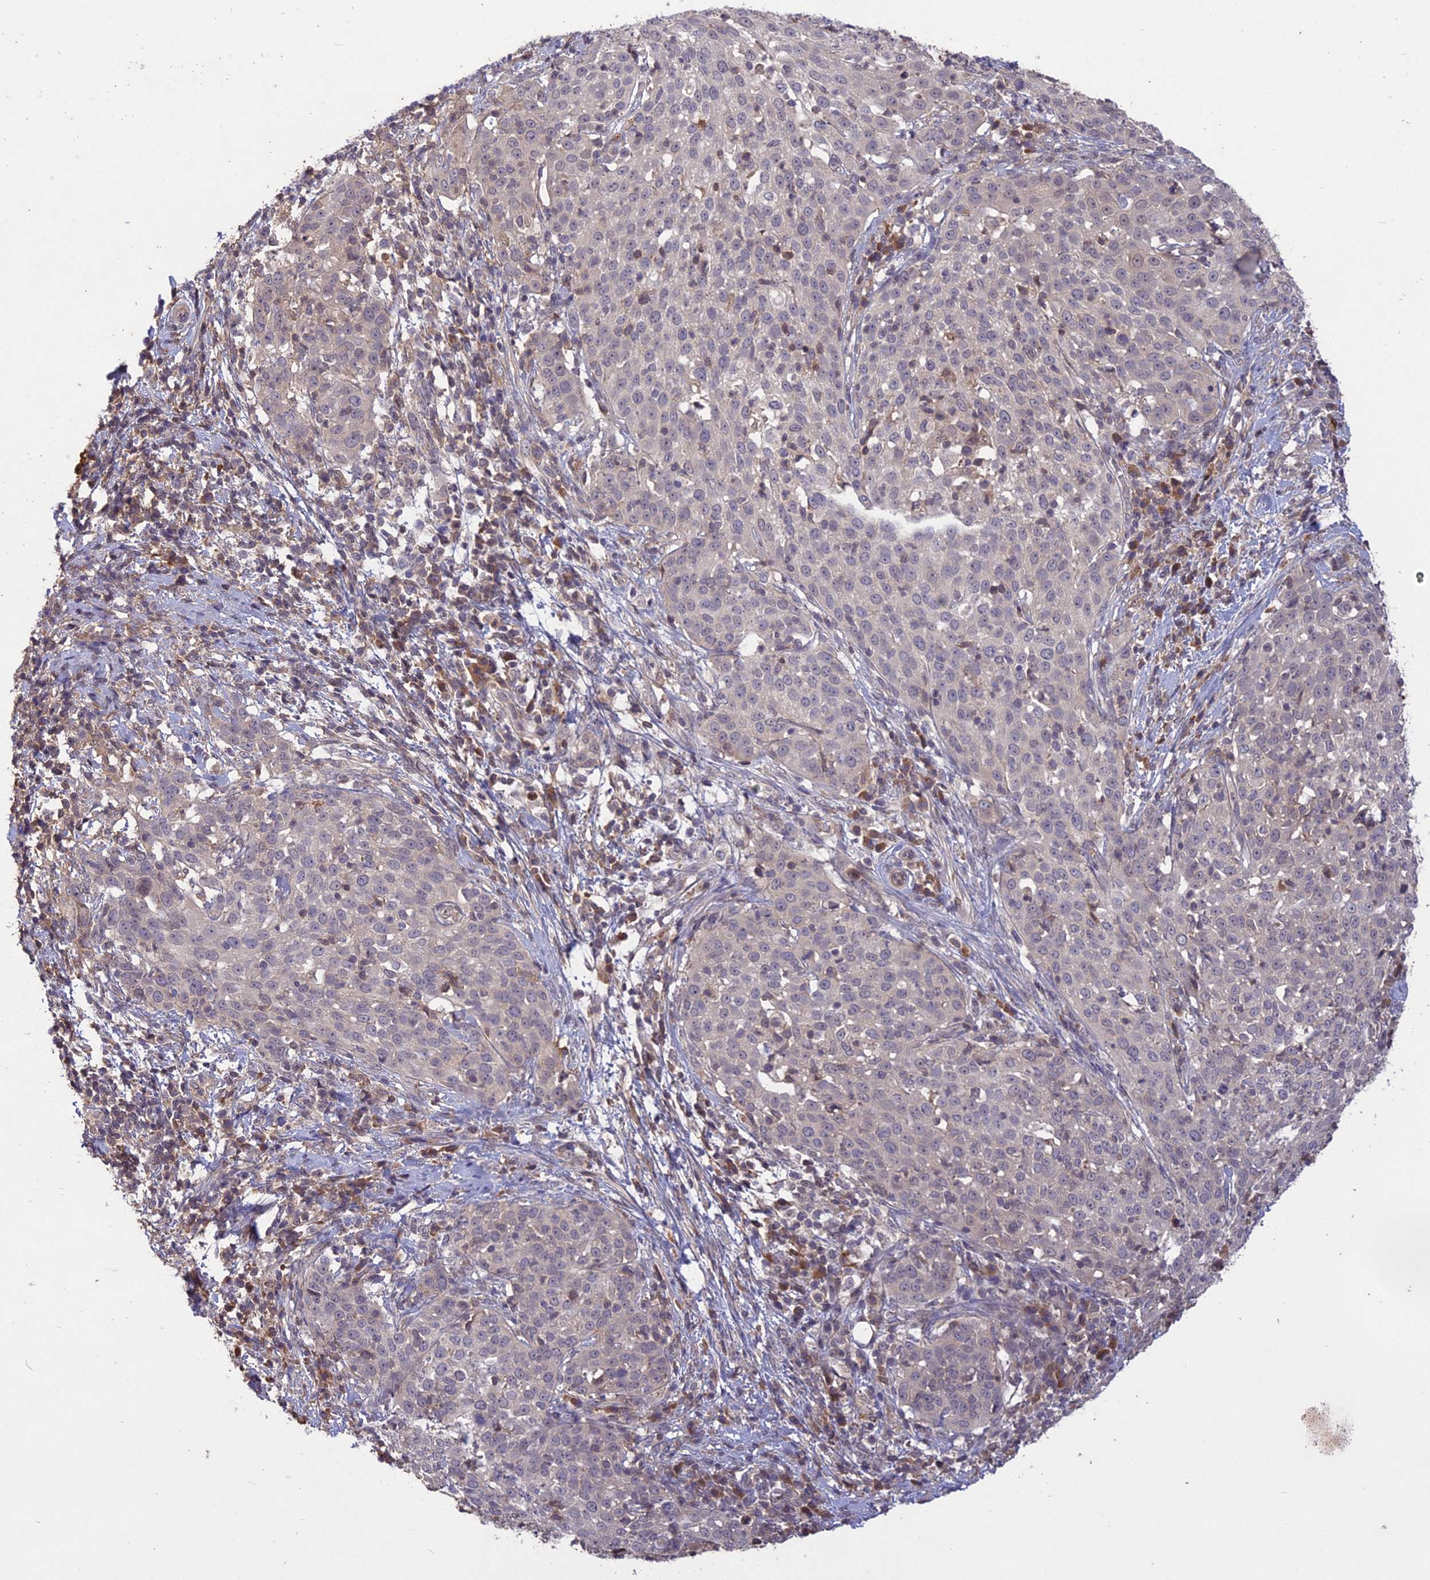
{"staining": {"intensity": "negative", "quantity": "none", "location": "none"}, "tissue": "cervical cancer", "cell_type": "Tumor cells", "image_type": "cancer", "snomed": [{"axis": "morphology", "description": "Squamous cell carcinoma, NOS"}, {"axis": "topography", "description": "Cervix"}], "caption": "IHC photomicrograph of neoplastic tissue: human cervical squamous cell carcinoma stained with DAB (3,3'-diaminobenzidine) reveals no significant protein expression in tumor cells.", "gene": "ADO", "patient": {"sex": "female", "age": 57}}